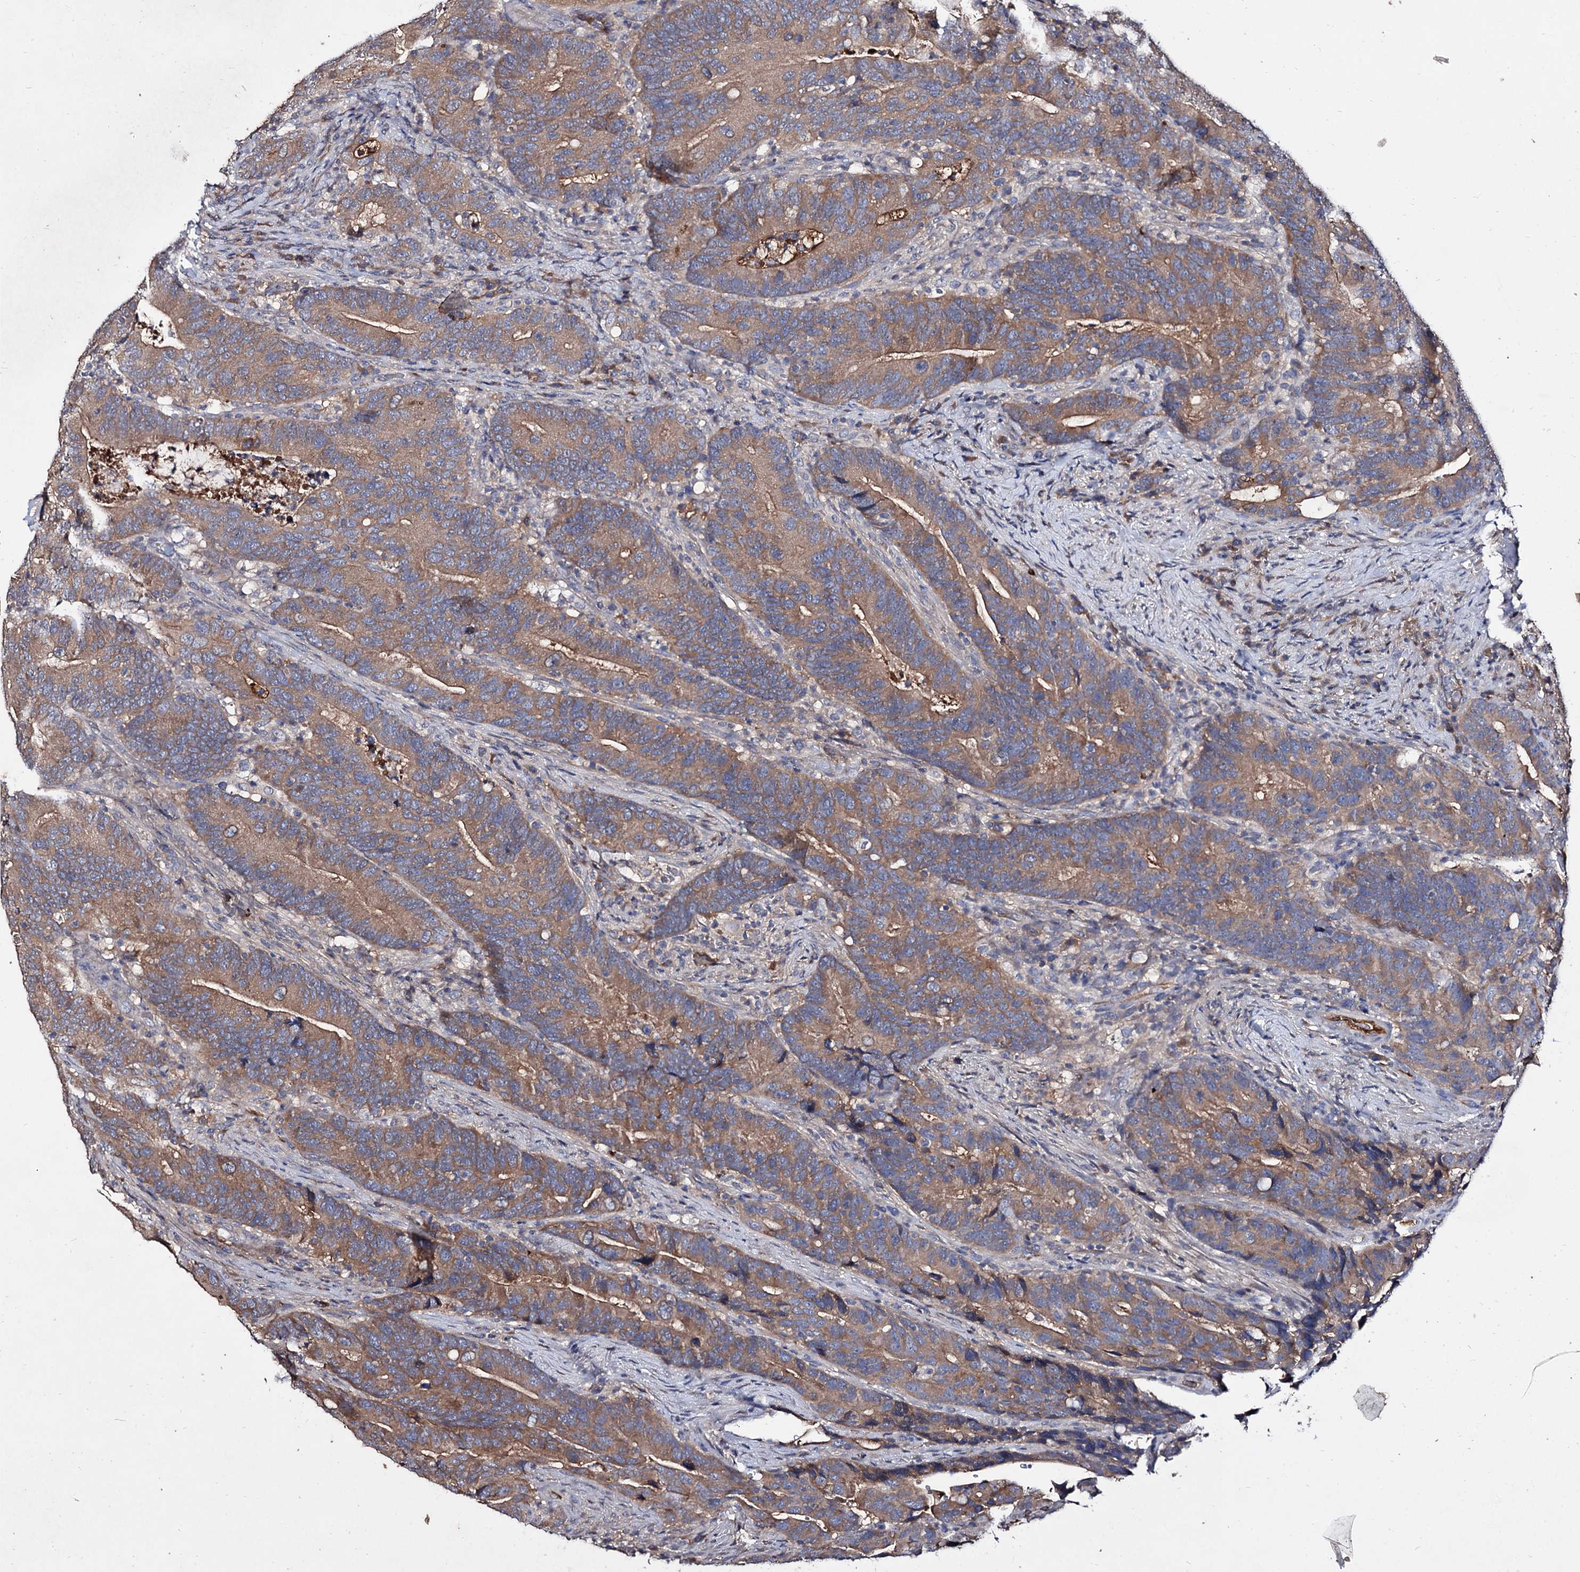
{"staining": {"intensity": "moderate", "quantity": ">75%", "location": "cytoplasmic/membranous"}, "tissue": "colorectal cancer", "cell_type": "Tumor cells", "image_type": "cancer", "snomed": [{"axis": "morphology", "description": "Adenocarcinoma, NOS"}, {"axis": "topography", "description": "Colon"}], "caption": "This is a photomicrograph of immunohistochemistry staining of colorectal adenocarcinoma, which shows moderate positivity in the cytoplasmic/membranous of tumor cells.", "gene": "ARFIP2", "patient": {"sex": "female", "age": 66}}